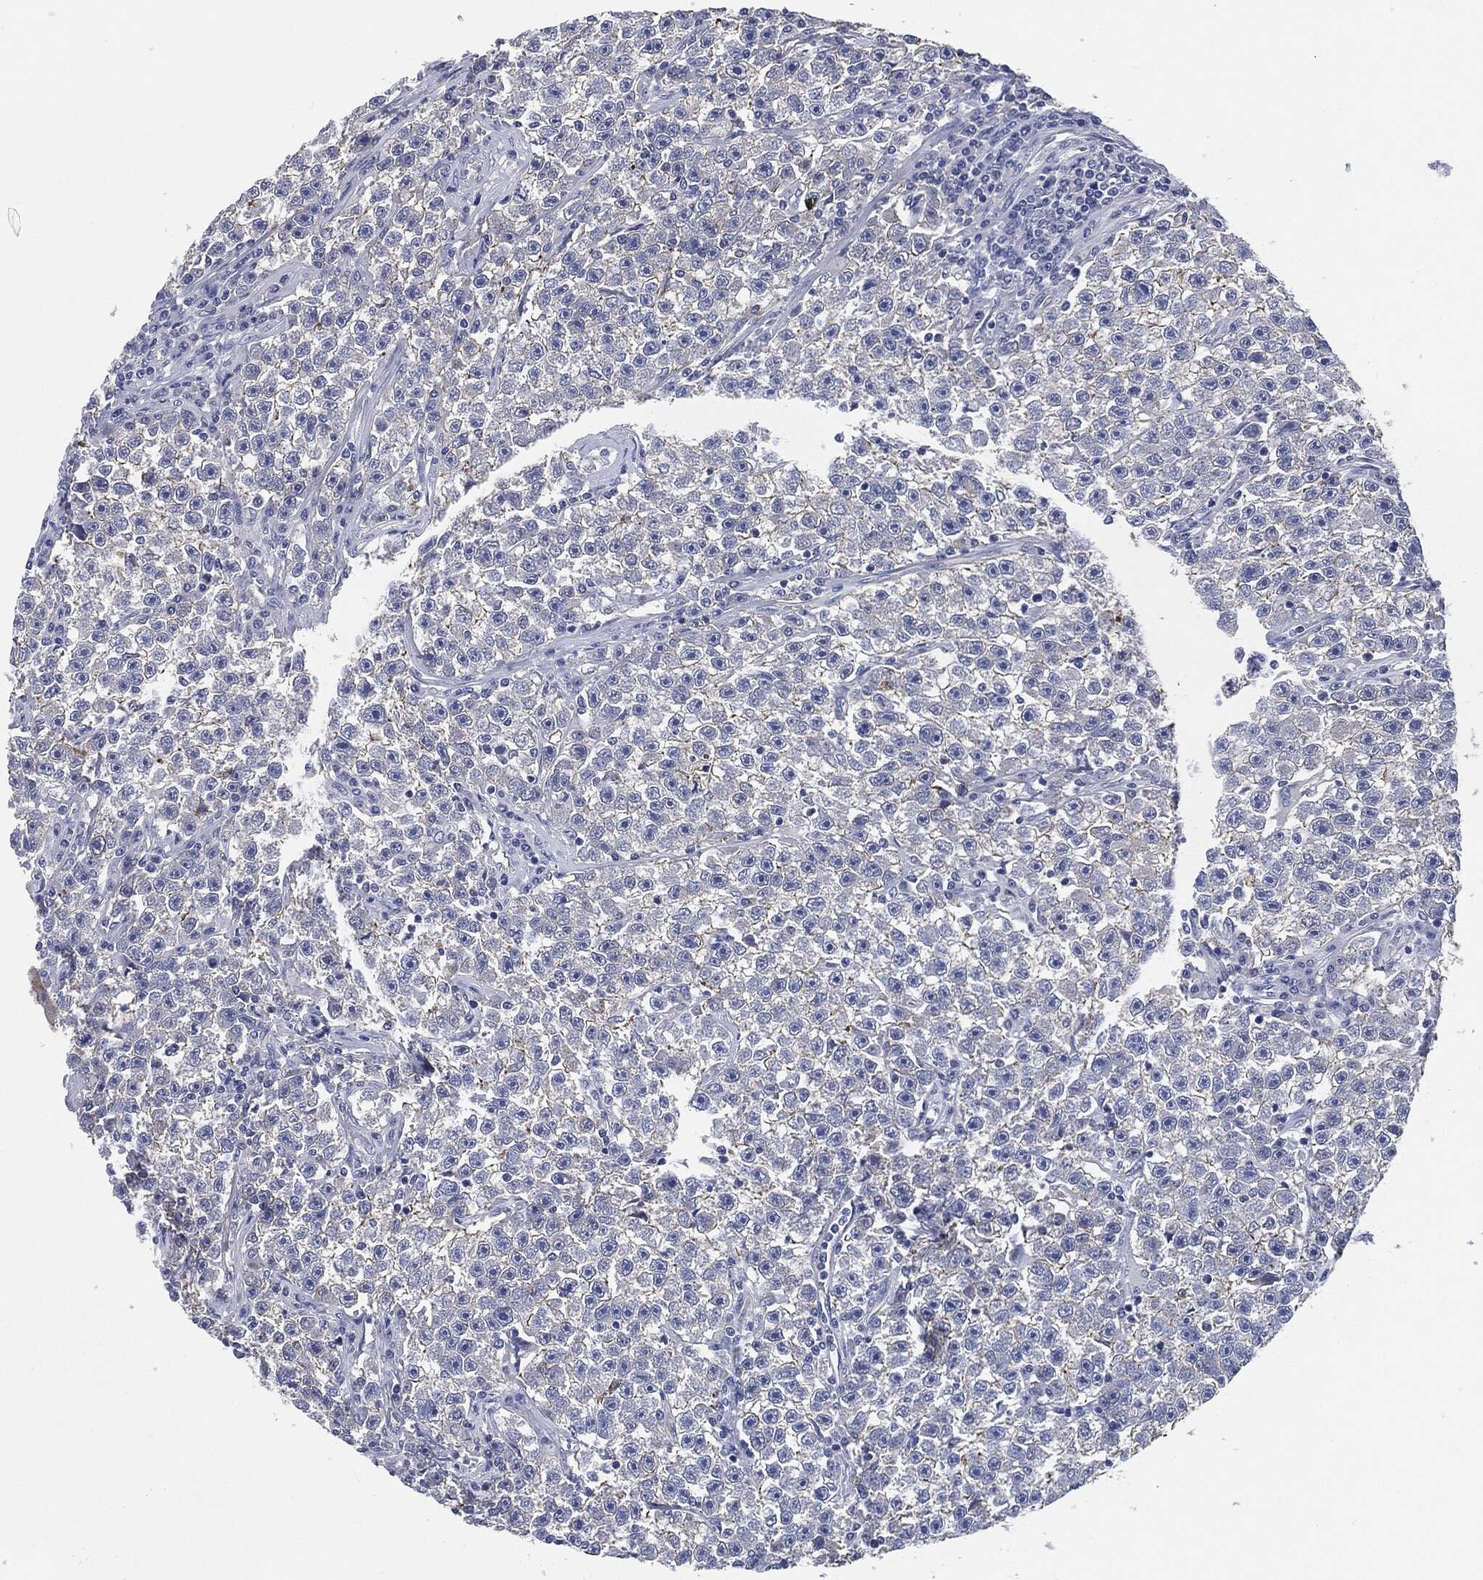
{"staining": {"intensity": "negative", "quantity": "none", "location": "none"}, "tissue": "testis cancer", "cell_type": "Tumor cells", "image_type": "cancer", "snomed": [{"axis": "morphology", "description": "Seminoma, NOS"}, {"axis": "topography", "description": "Testis"}], "caption": "A high-resolution photomicrograph shows immunohistochemistry (IHC) staining of testis cancer (seminoma), which displays no significant expression in tumor cells.", "gene": "SHROOM2", "patient": {"sex": "male", "age": 22}}